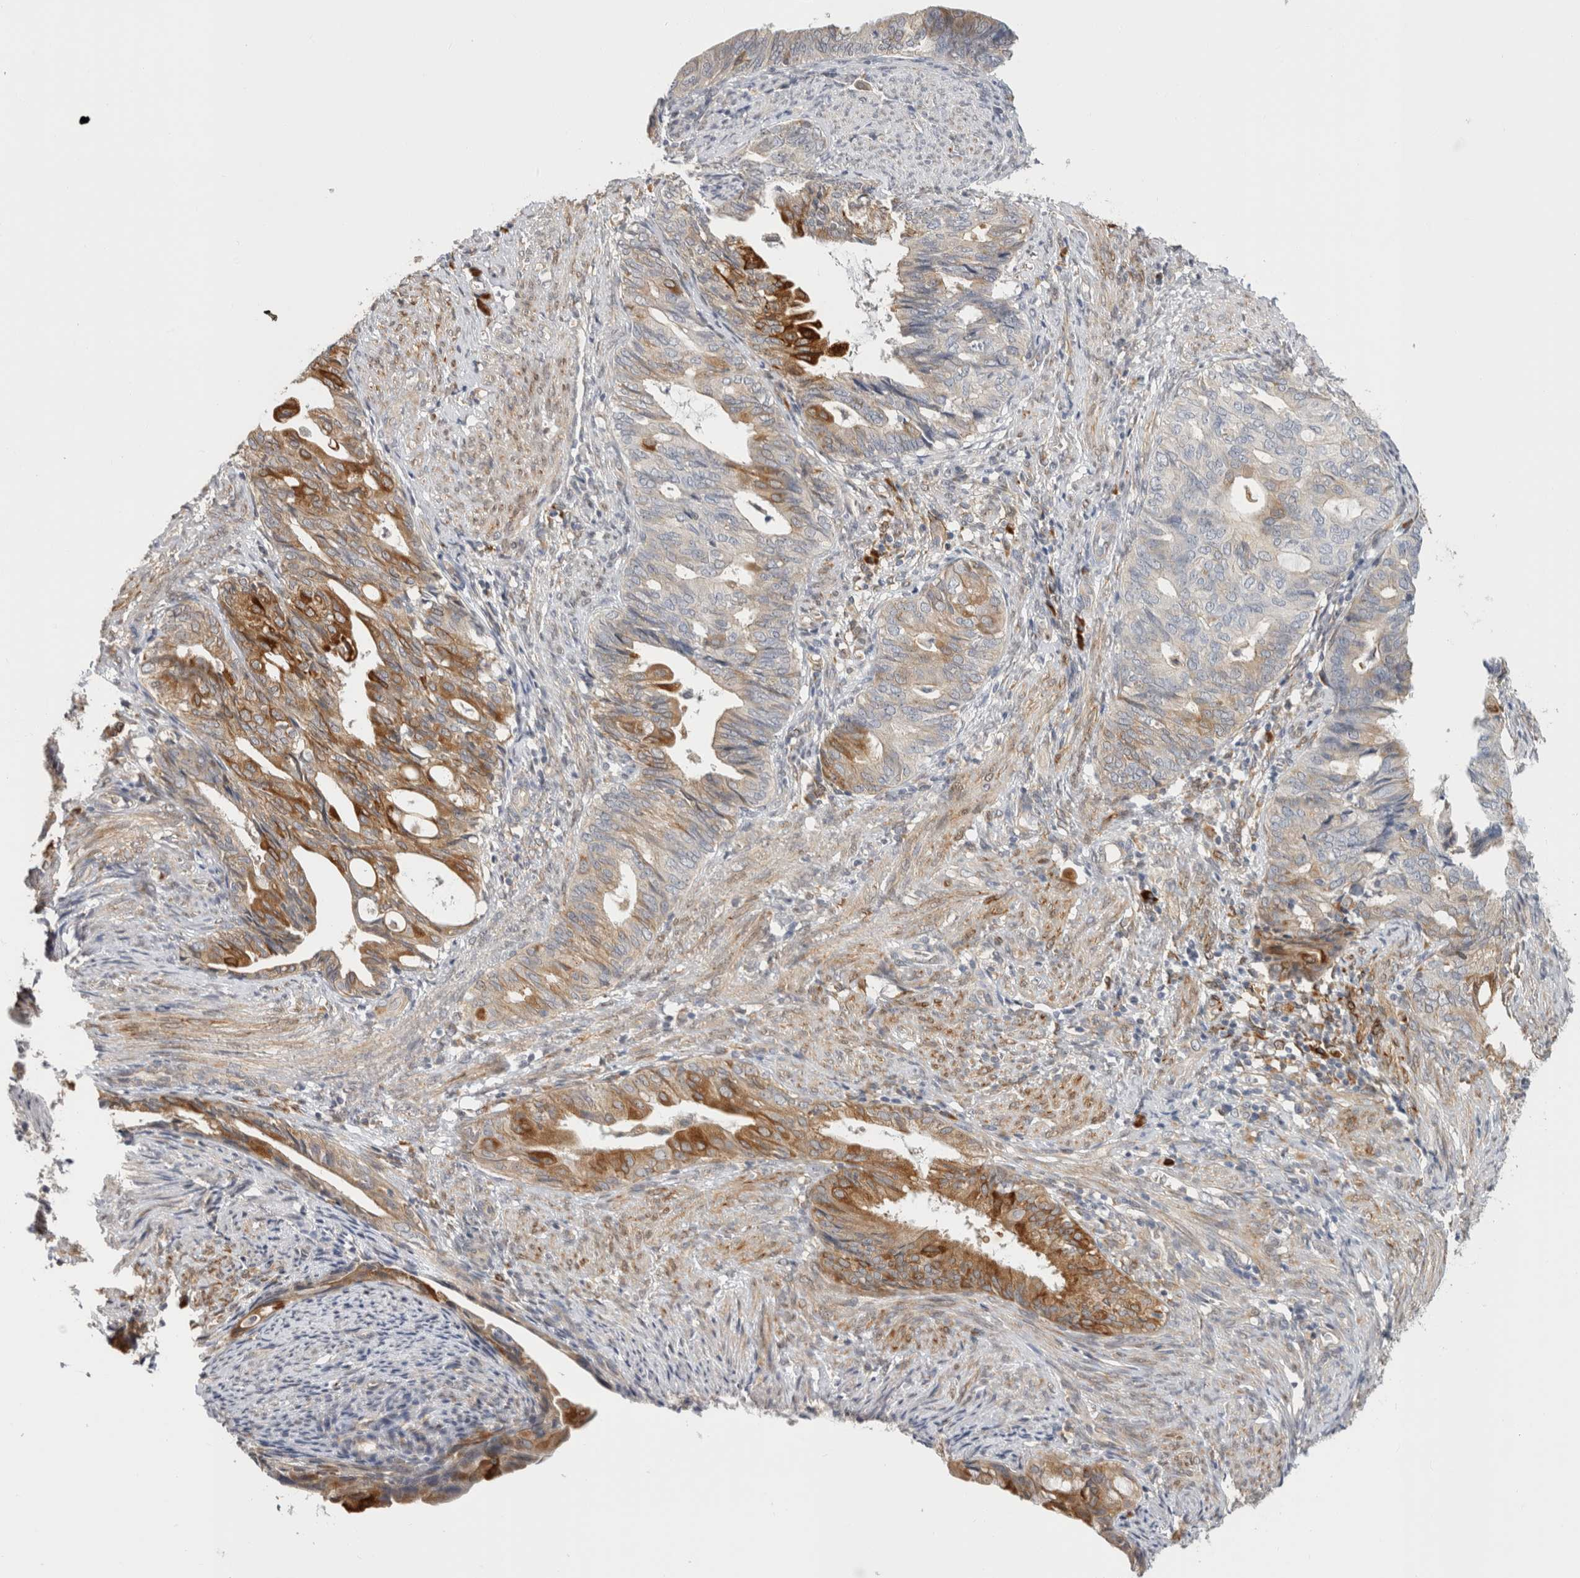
{"staining": {"intensity": "moderate", "quantity": "25%-75%", "location": "cytoplasmic/membranous"}, "tissue": "endometrial cancer", "cell_type": "Tumor cells", "image_type": "cancer", "snomed": [{"axis": "morphology", "description": "Adenocarcinoma, NOS"}, {"axis": "topography", "description": "Endometrium"}], "caption": "A high-resolution photomicrograph shows immunohistochemistry (IHC) staining of endometrial adenocarcinoma, which reveals moderate cytoplasmic/membranous positivity in about 25%-75% of tumor cells.", "gene": "APOL2", "patient": {"sex": "female", "age": 86}}